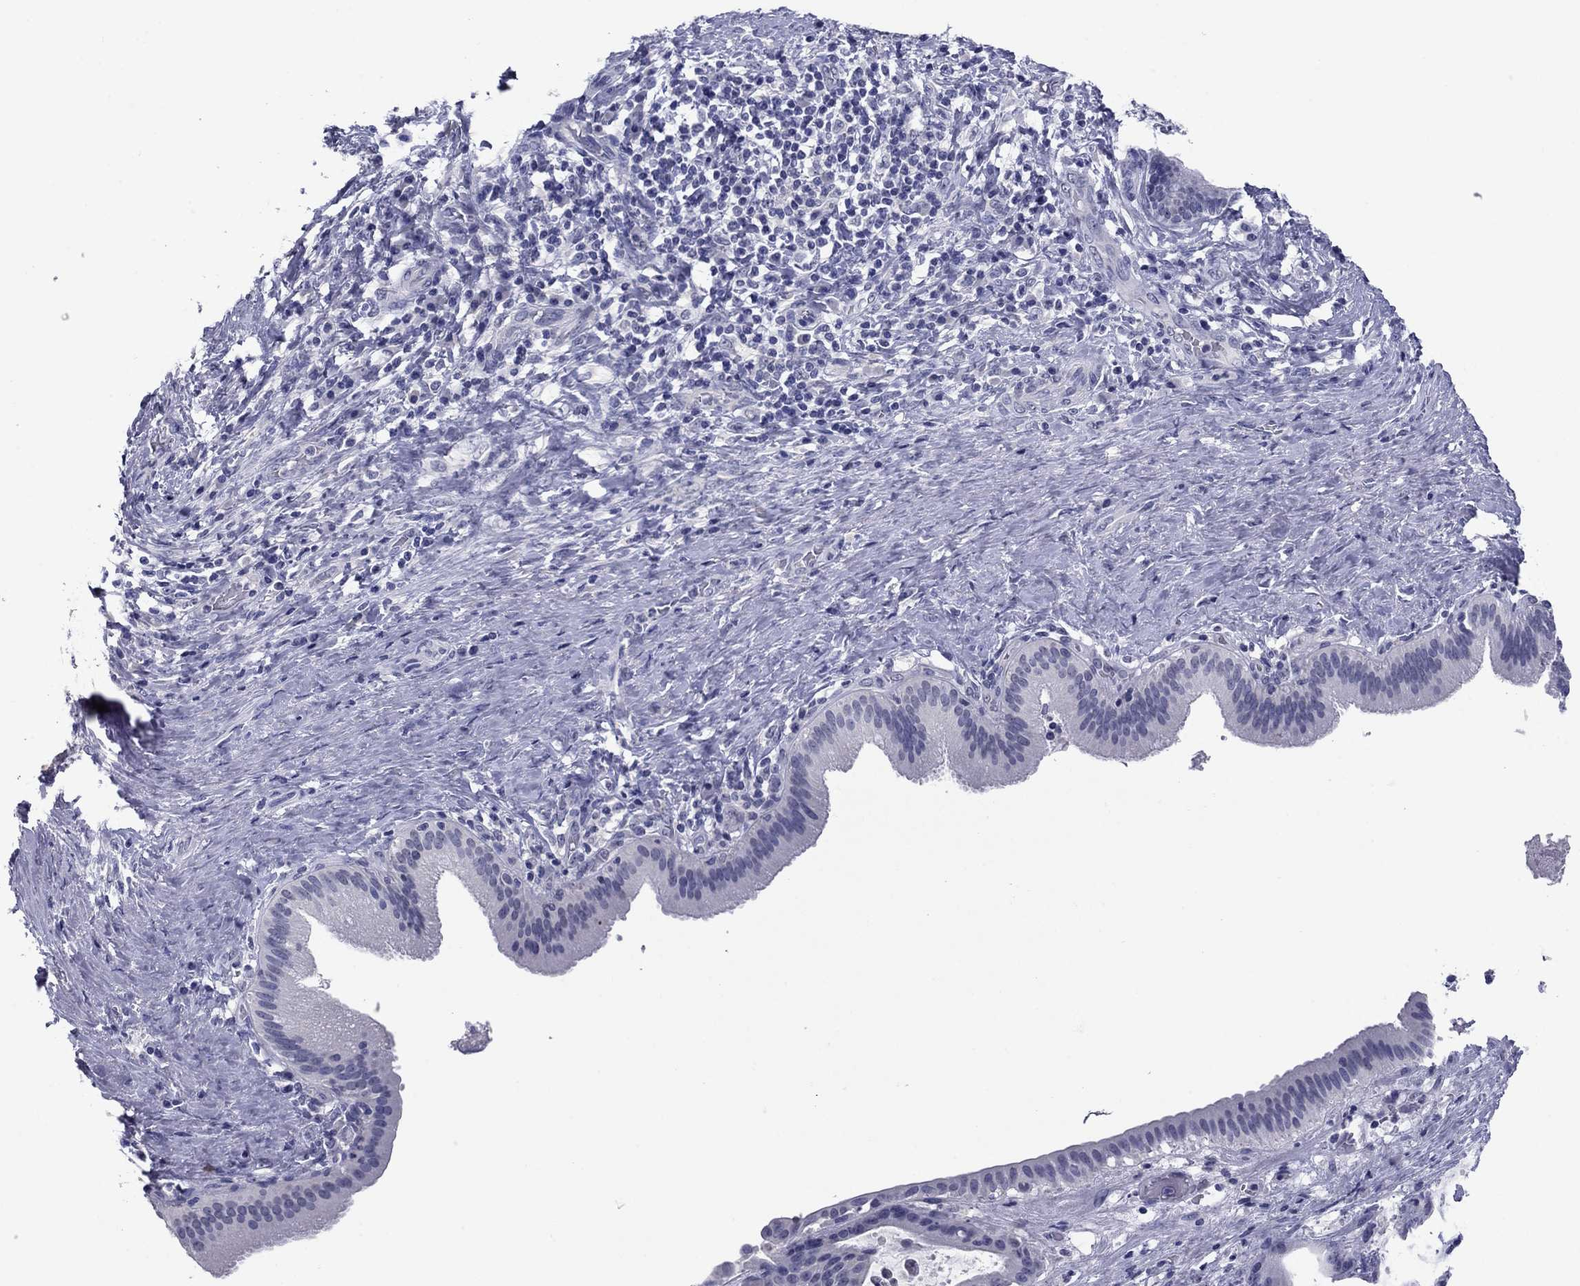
{"staining": {"intensity": "negative", "quantity": "none", "location": "none"}, "tissue": "liver cancer", "cell_type": "Tumor cells", "image_type": "cancer", "snomed": [{"axis": "morphology", "description": "Cholangiocarcinoma"}, {"axis": "topography", "description": "Liver"}], "caption": "Liver cancer (cholangiocarcinoma) stained for a protein using immunohistochemistry exhibits no expression tumor cells.", "gene": "HAO1", "patient": {"sex": "female", "age": 73}}